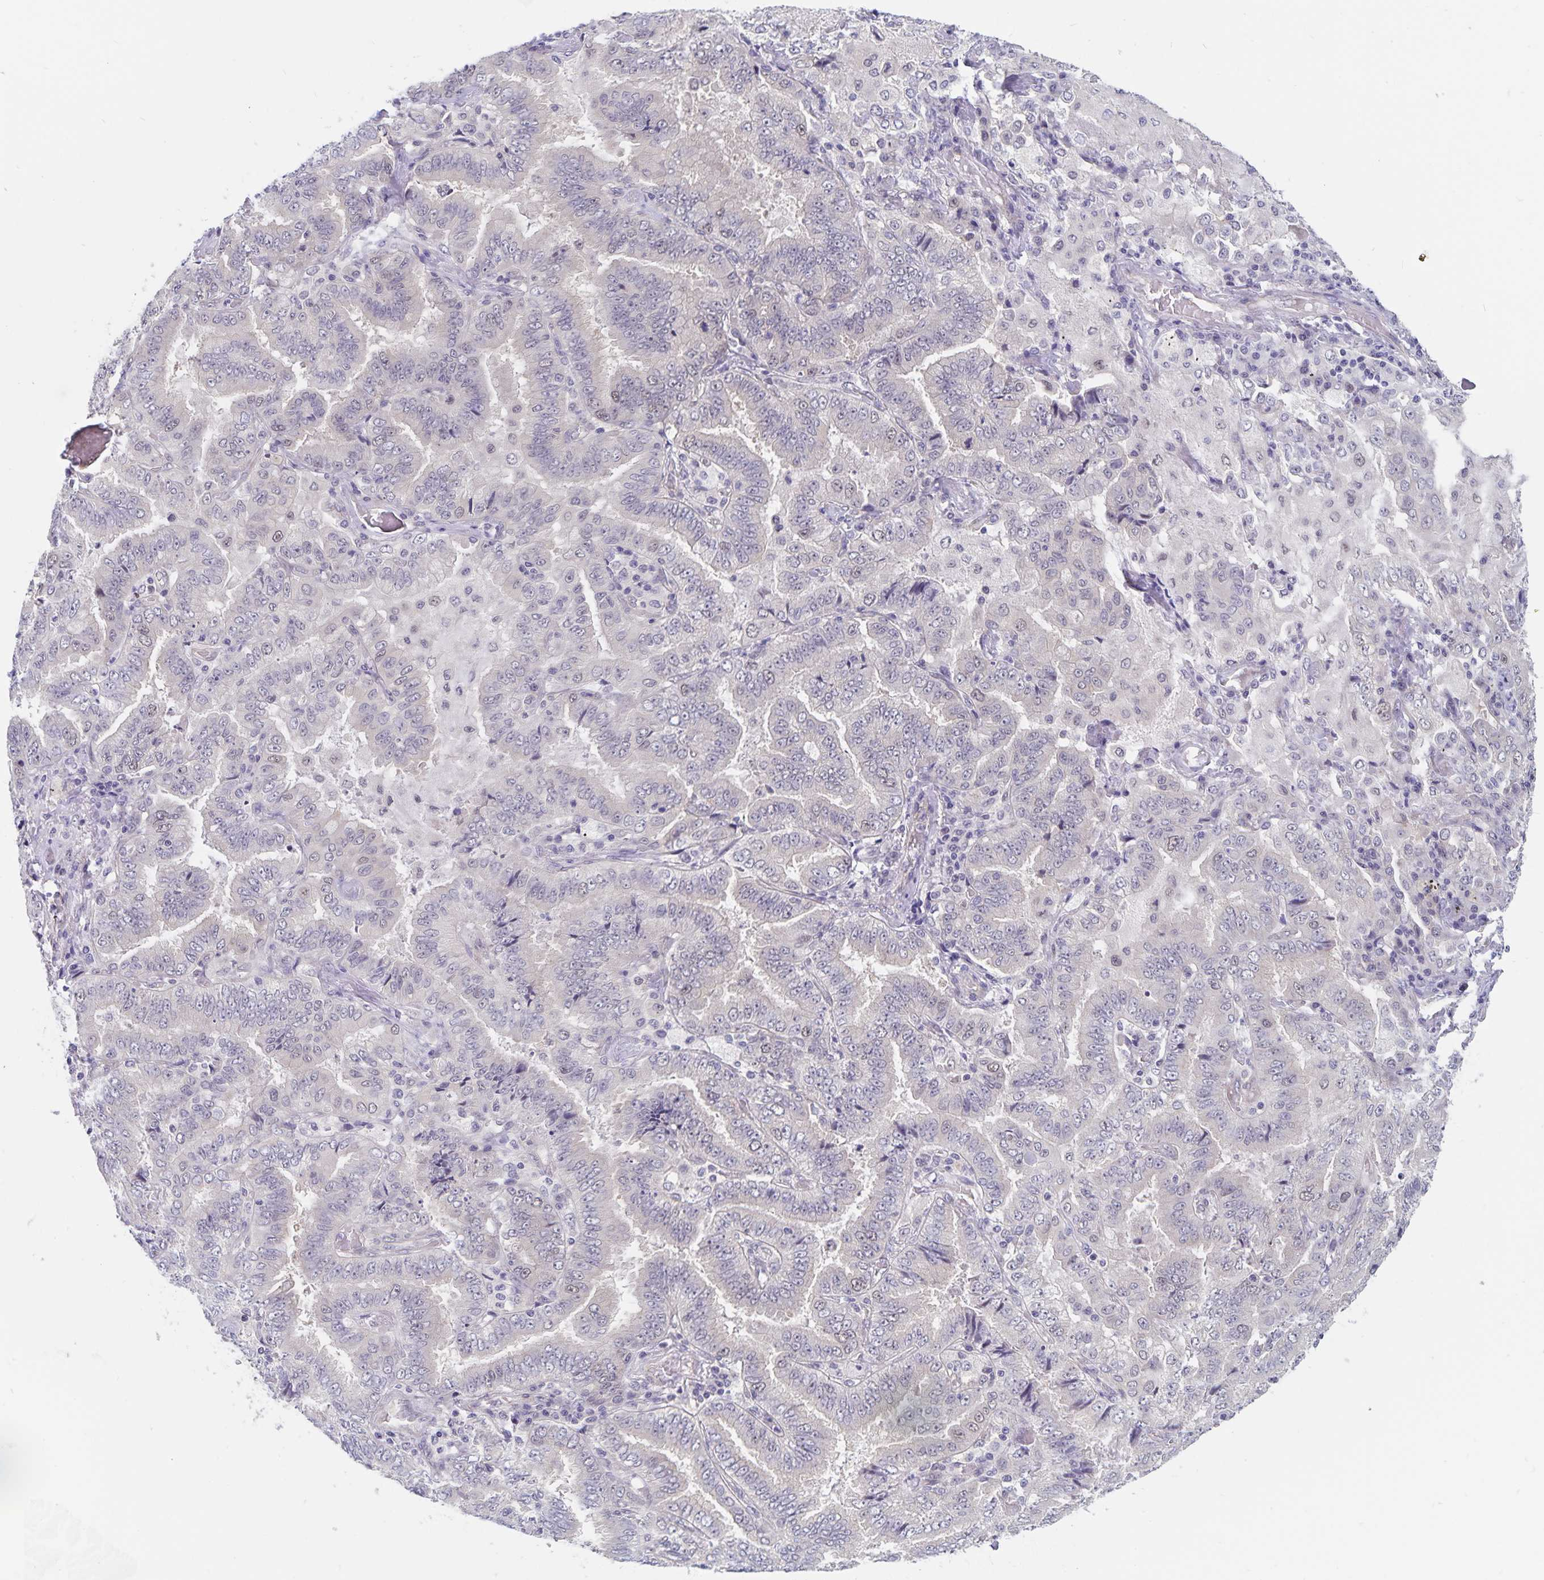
{"staining": {"intensity": "weak", "quantity": "<25%", "location": "nuclear"}, "tissue": "lung cancer", "cell_type": "Tumor cells", "image_type": "cancer", "snomed": [{"axis": "morphology", "description": "Aneuploidy"}, {"axis": "morphology", "description": "Adenocarcinoma, NOS"}, {"axis": "morphology", "description": "Adenocarcinoma, metastatic, NOS"}, {"axis": "topography", "description": "Lymph node"}, {"axis": "topography", "description": "Lung"}], "caption": "This is a photomicrograph of immunohistochemistry staining of lung cancer, which shows no positivity in tumor cells. The staining was performed using DAB (3,3'-diaminobenzidine) to visualize the protein expression in brown, while the nuclei were stained in blue with hematoxylin (Magnification: 20x).", "gene": "BAG6", "patient": {"sex": "female", "age": 48}}